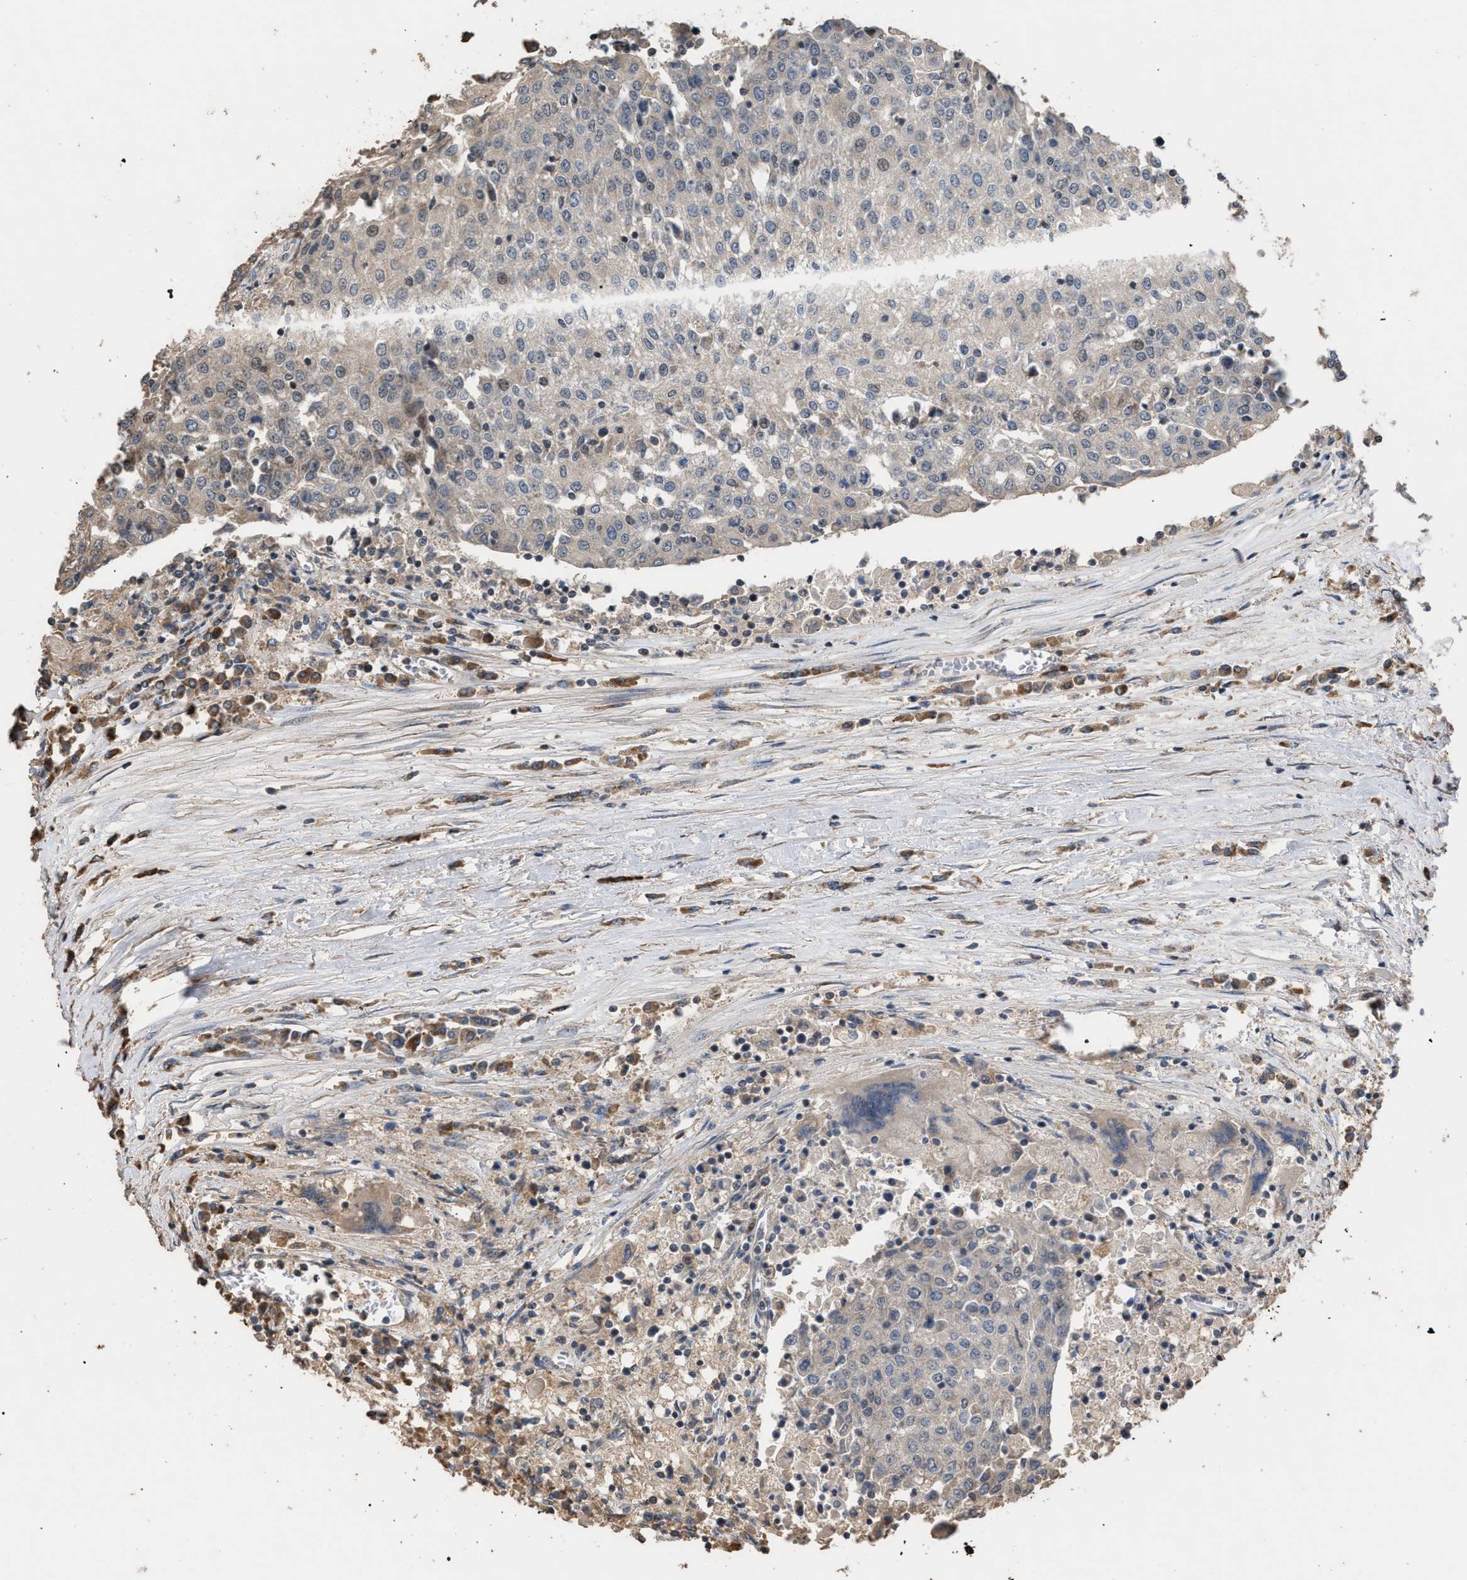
{"staining": {"intensity": "negative", "quantity": "none", "location": "none"}, "tissue": "urothelial cancer", "cell_type": "Tumor cells", "image_type": "cancer", "snomed": [{"axis": "morphology", "description": "Urothelial carcinoma, High grade"}, {"axis": "topography", "description": "Urinary bladder"}], "caption": "Immunohistochemistry (IHC) histopathology image of urothelial cancer stained for a protein (brown), which displays no positivity in tumor cells. (DAB (3,3'-diaminobenzidine) immunohistochemistry, high magnification).", "gene": "NAA35", "patient": {"sex": "female", "age": 85}}